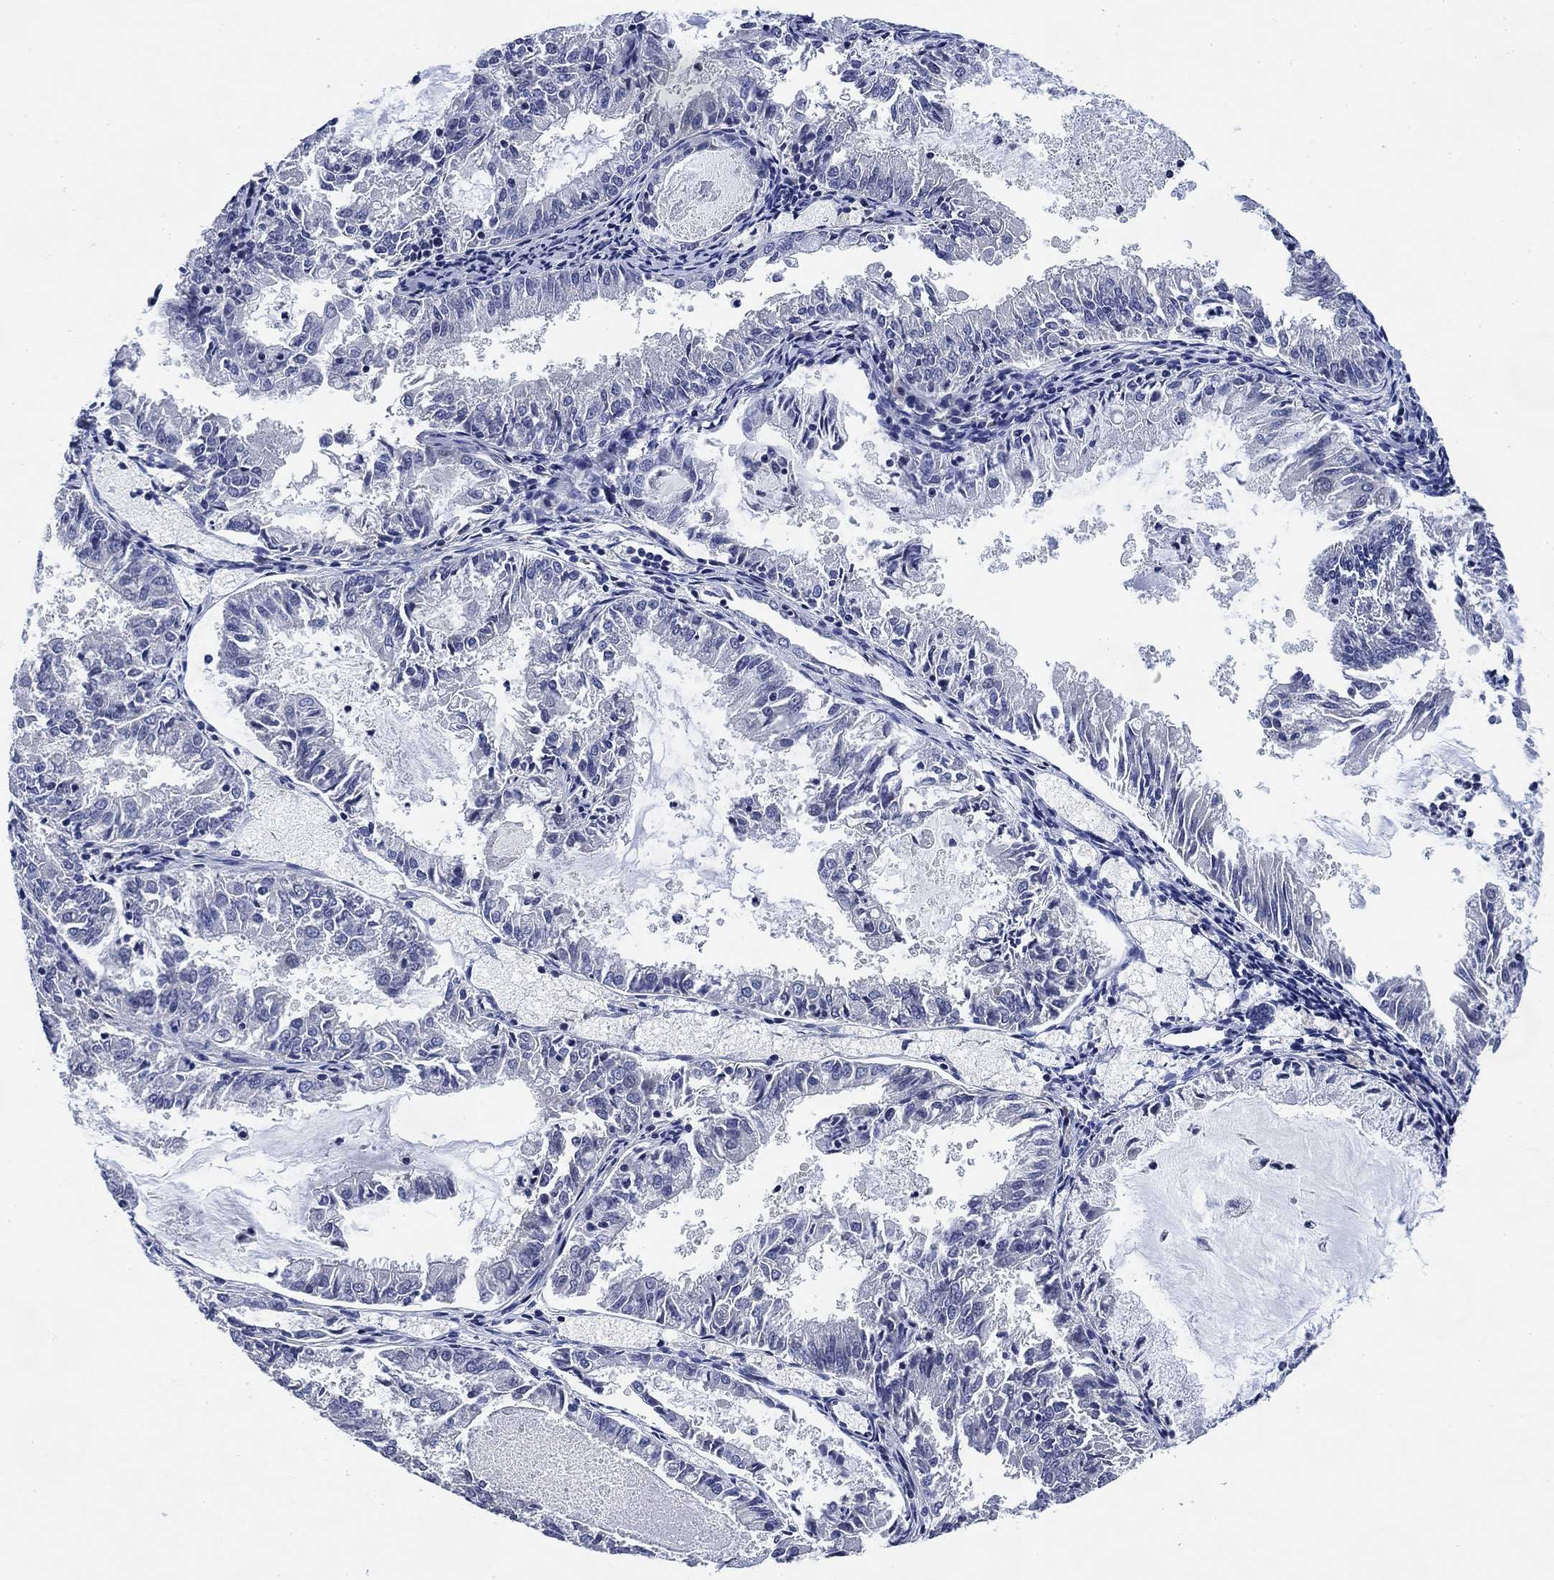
{"staining": {"intensity": "negative", "quantity": "none", "location": "none"}, "tissue": "endometrial cancer", "cell_type": "Tumor cells", "image_type": "cancer", "snomed": [{"axis": "morphology", "description": "Adenocarcinoma, NOS"}, {"axis": "topography", "description": "Endometrium"}], "caption": "This is an immunohistochemistry (IHC) image of endometrial cancer (adenocarcinoma). There is no expression in tumor cells.", "gene": "DAZL", "patient": {"sex": "female", "age": 57}}